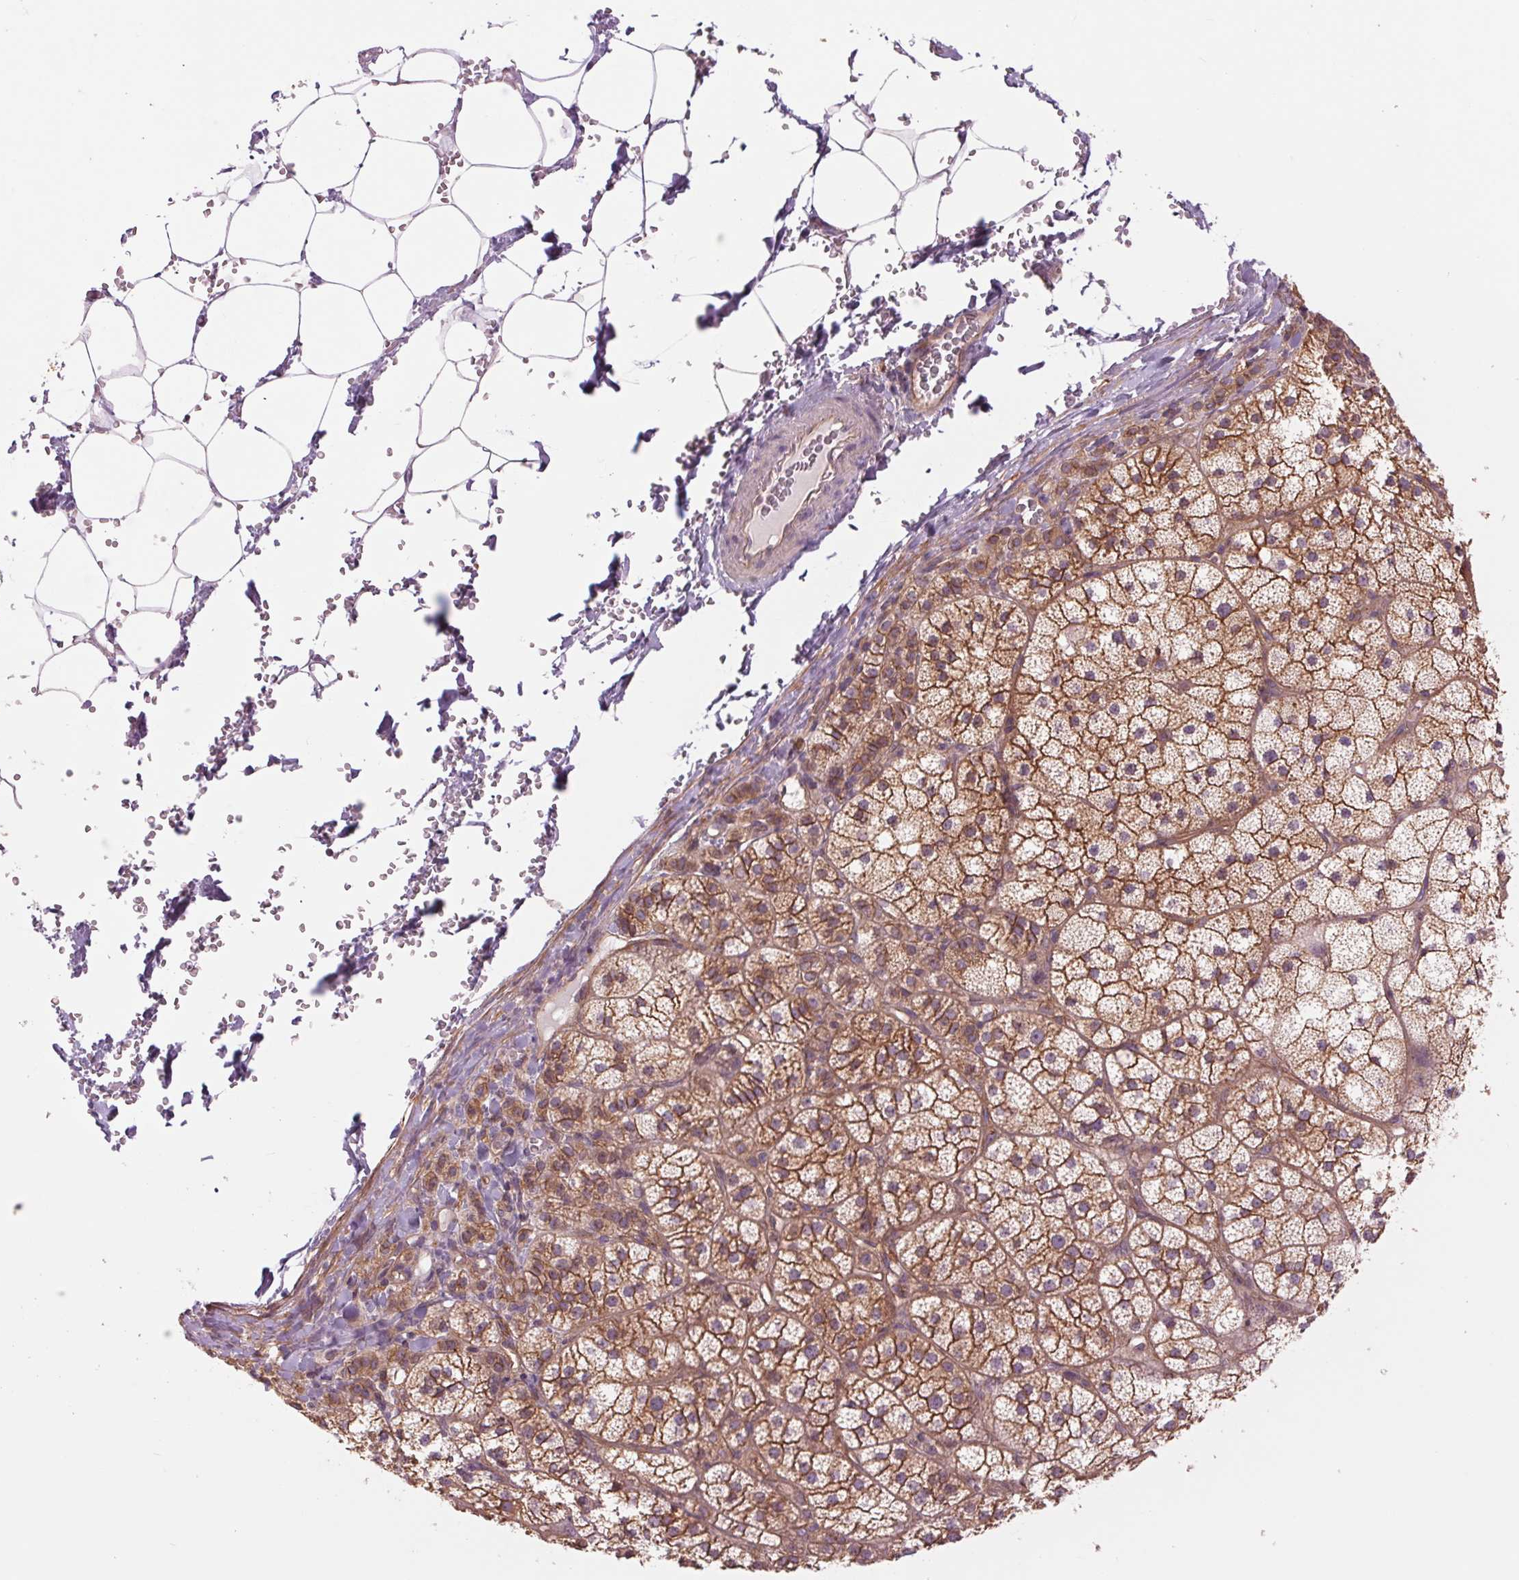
{"staining": {"intensity": "moderate", "quantity": ">75%", "location": "cytoplasmic/membranous"}, "tissue": "adrenal gland", "cell_type": "Glandular cells", "image_type": "normal", "snomed": [{"axis": "morphology", "description": "Normal tissue, NOS"}, {"axis": "topography", "description": "Adrenal gland"}], "caption": "Adrenal gland stained with DAB (3,3'-diaminobenzidine) IHC reveals medium levels of moderate cytoplasmic/membranous positivity in about >75% of glandular cells.", "gene": "SH3RF2", "patient": {"sex": "female", "age": 60}}